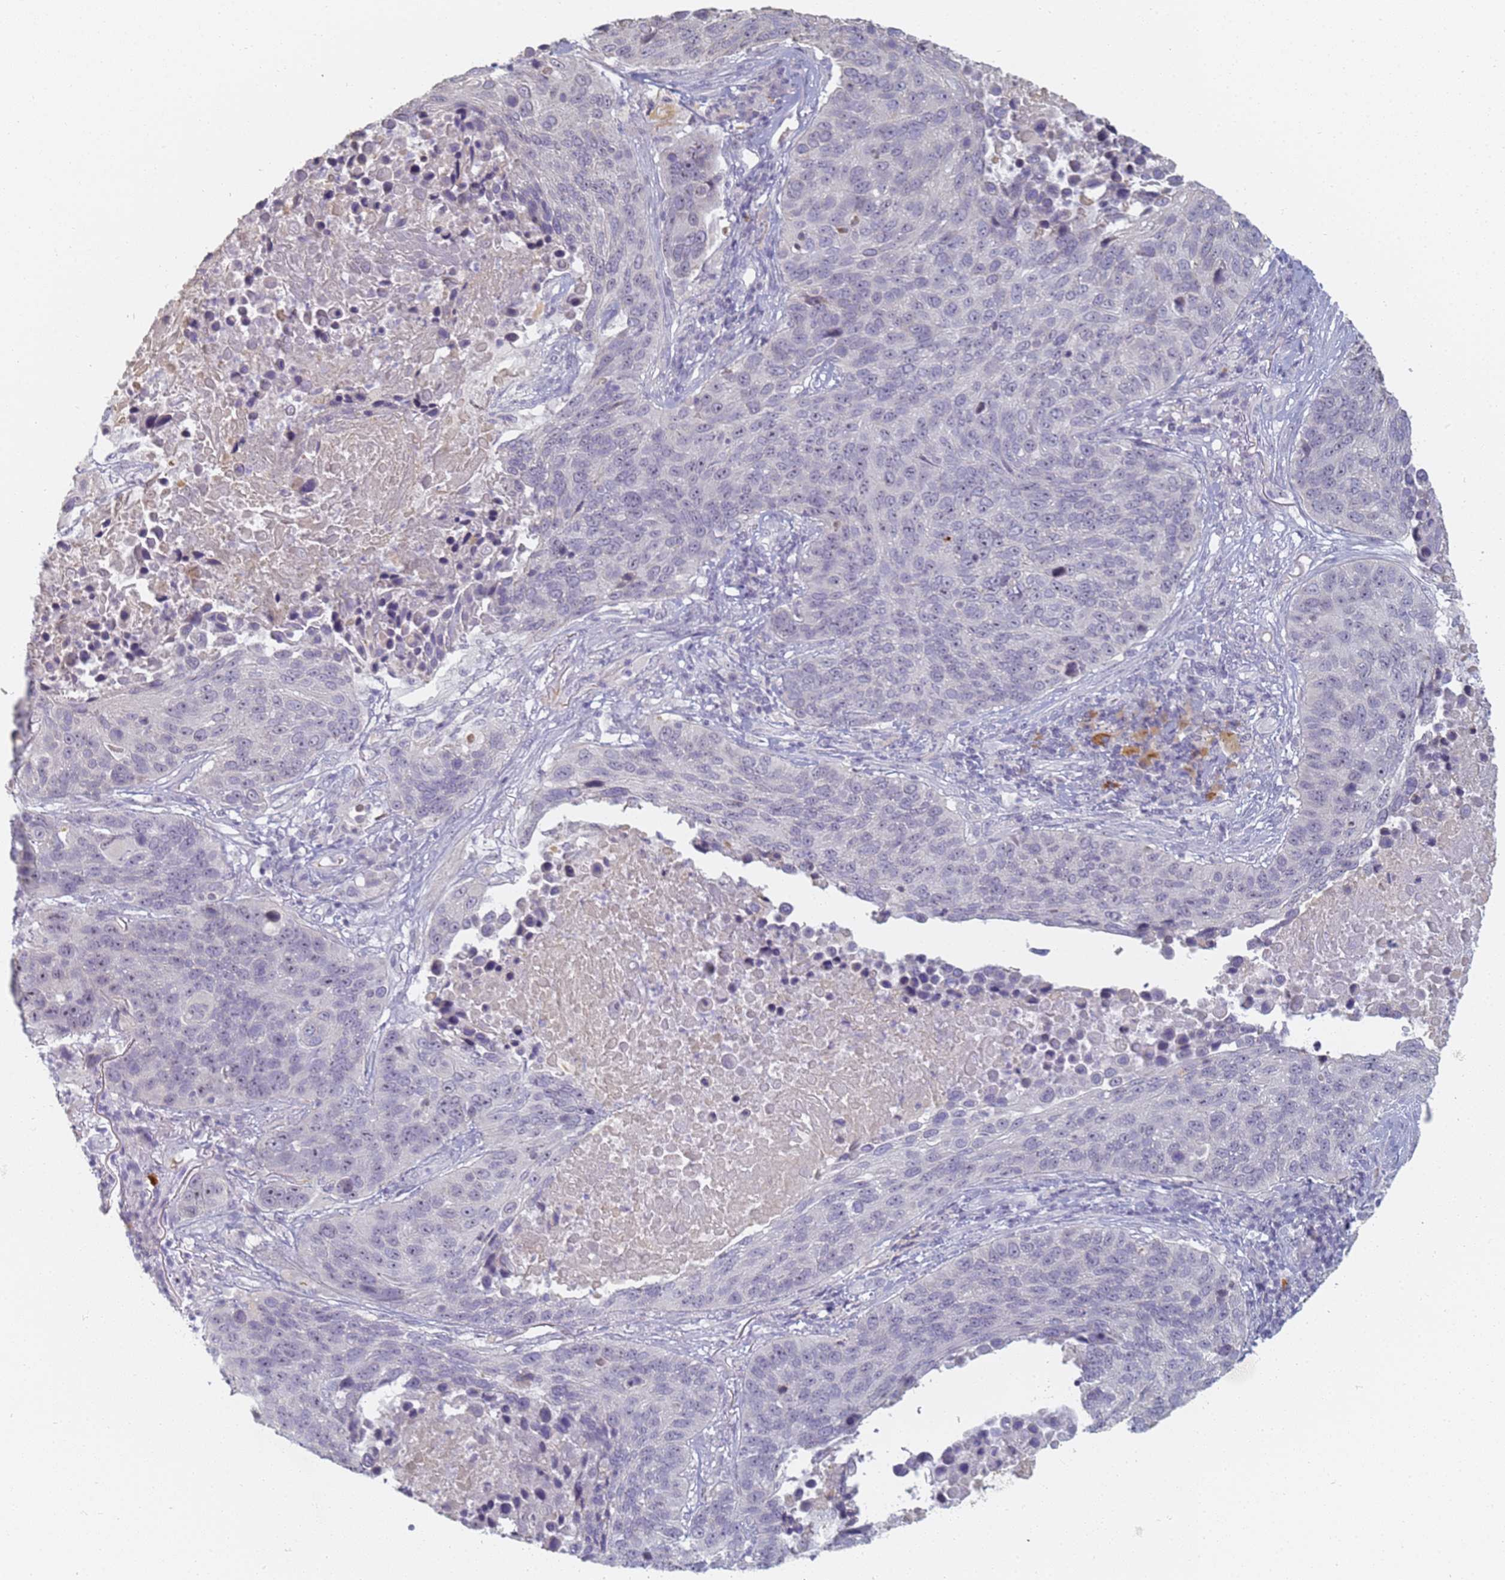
{"staining": {"intensity": "negative", "quantity": "none", "location": "none"}, "tissue": "lung cancer", "cell_type": "Tumor cells", "image_type": "cancer", "snomed": [{"axis": "morphology", "description": "Normal tissue, NOS"}, {"axis": "morphology", "description": "Squamous cell carcinoma, NOS"}, {"axis": "topography", "description": "Lymph node"}, {"axis": "topography", "description": "Lung"}], "caption": "Micrograph shows no protein staining in tumor cells of squamous cell carcinoma (lung) tissue. (Immunohistochemistry (ihc), brightfield microscopy, high magnification).", "gene": "SLC38A9", "patient": {"sex": "male", "age": 66}}